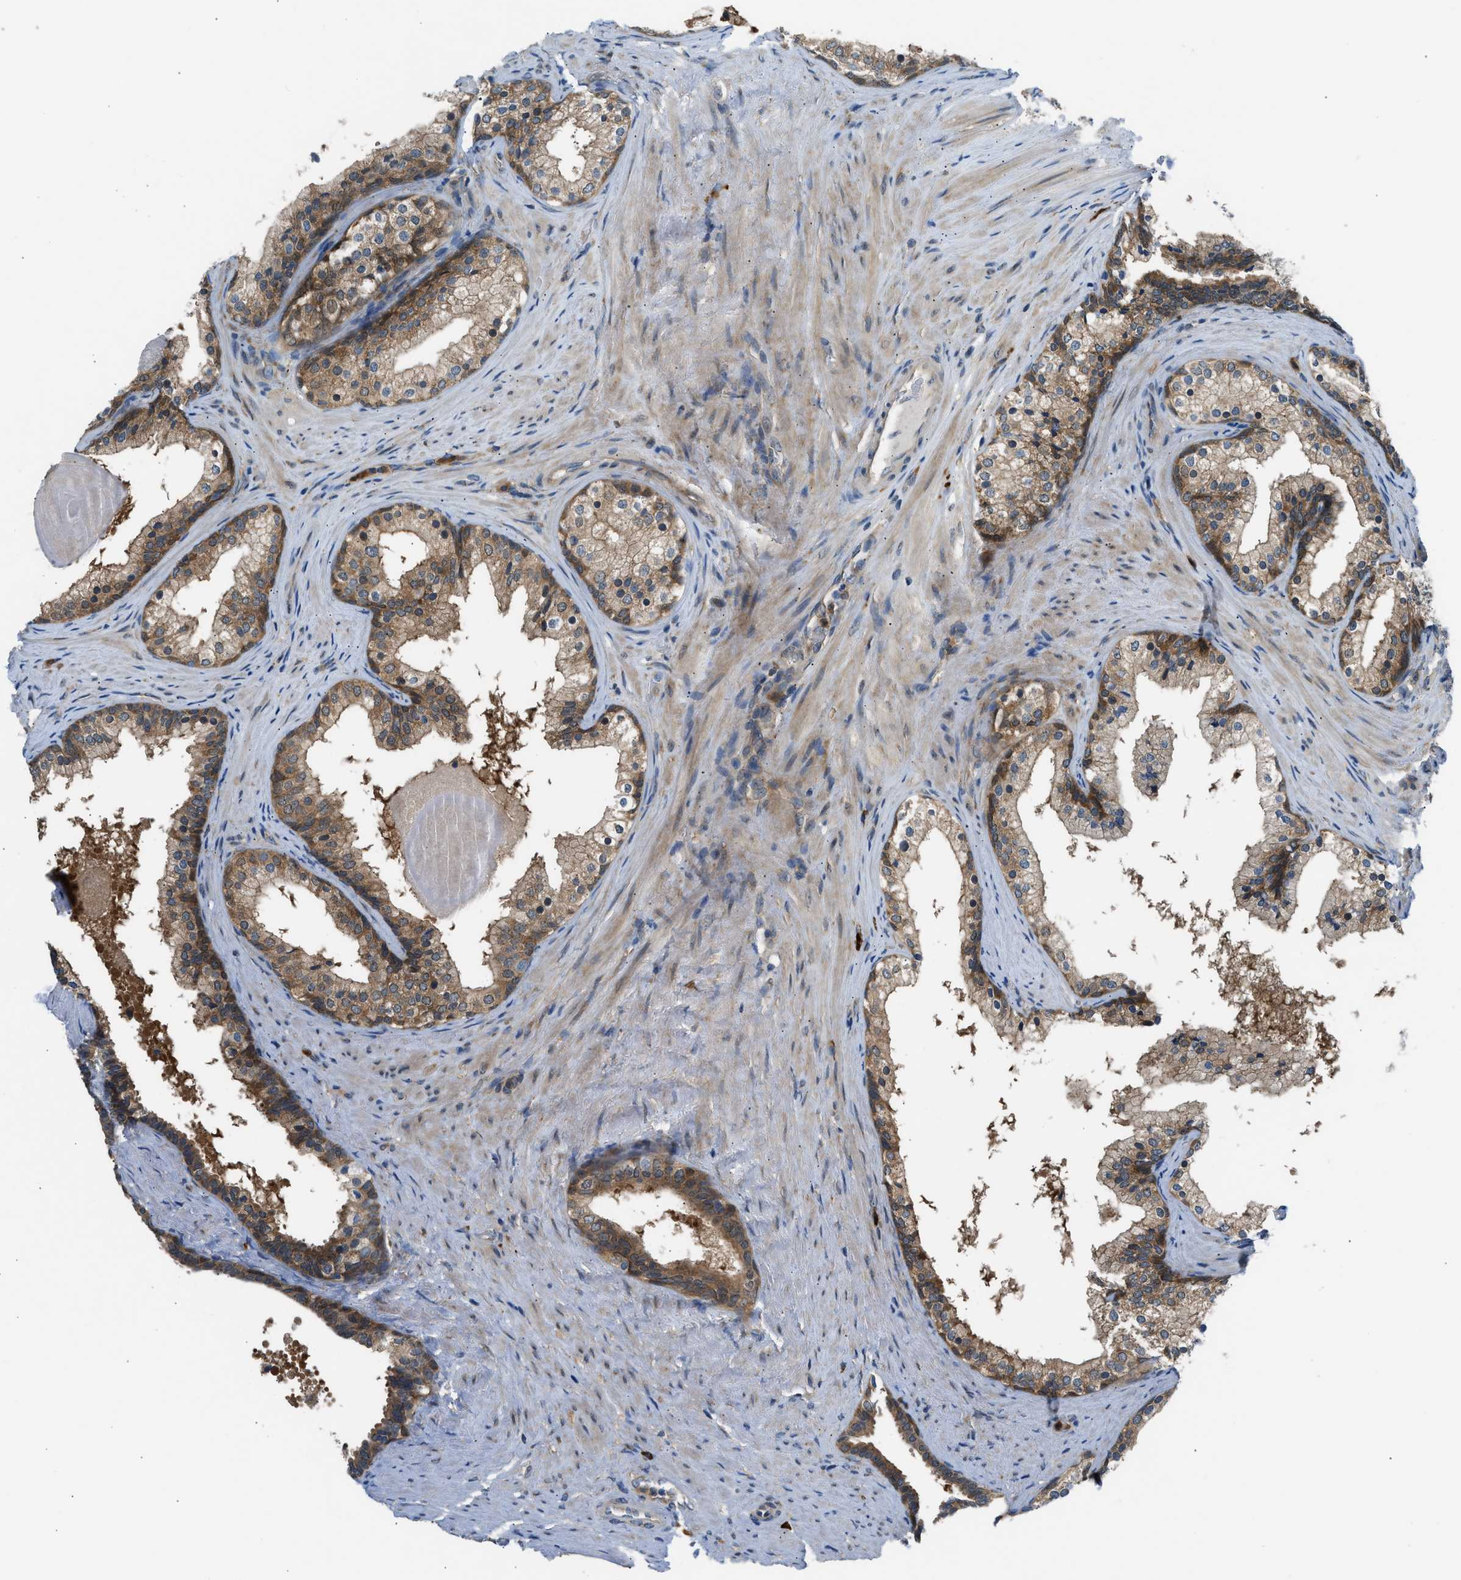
{"staining": {"intensity": "moderate", "quantity": ">75%", "location": "cytoplasmic/membranous"}, "tissue": "prostate cancer", "cell_type": "Tumor cells", "image_type": "cancer", "snomed": [{"axis": "morphology", "description": "Adenocarcinoma, Low grade"}, {"axis": "topography", "description": "Prostate"}], "caption": "Protein expression analysis of human low-grade adenocarcinoma (prostate) reveals moderate cytoplasmic/membranous positivity in about >75% of tumor cells.", "gene": "EDARADD", "patient": {"sex": "male", "age": 69}}